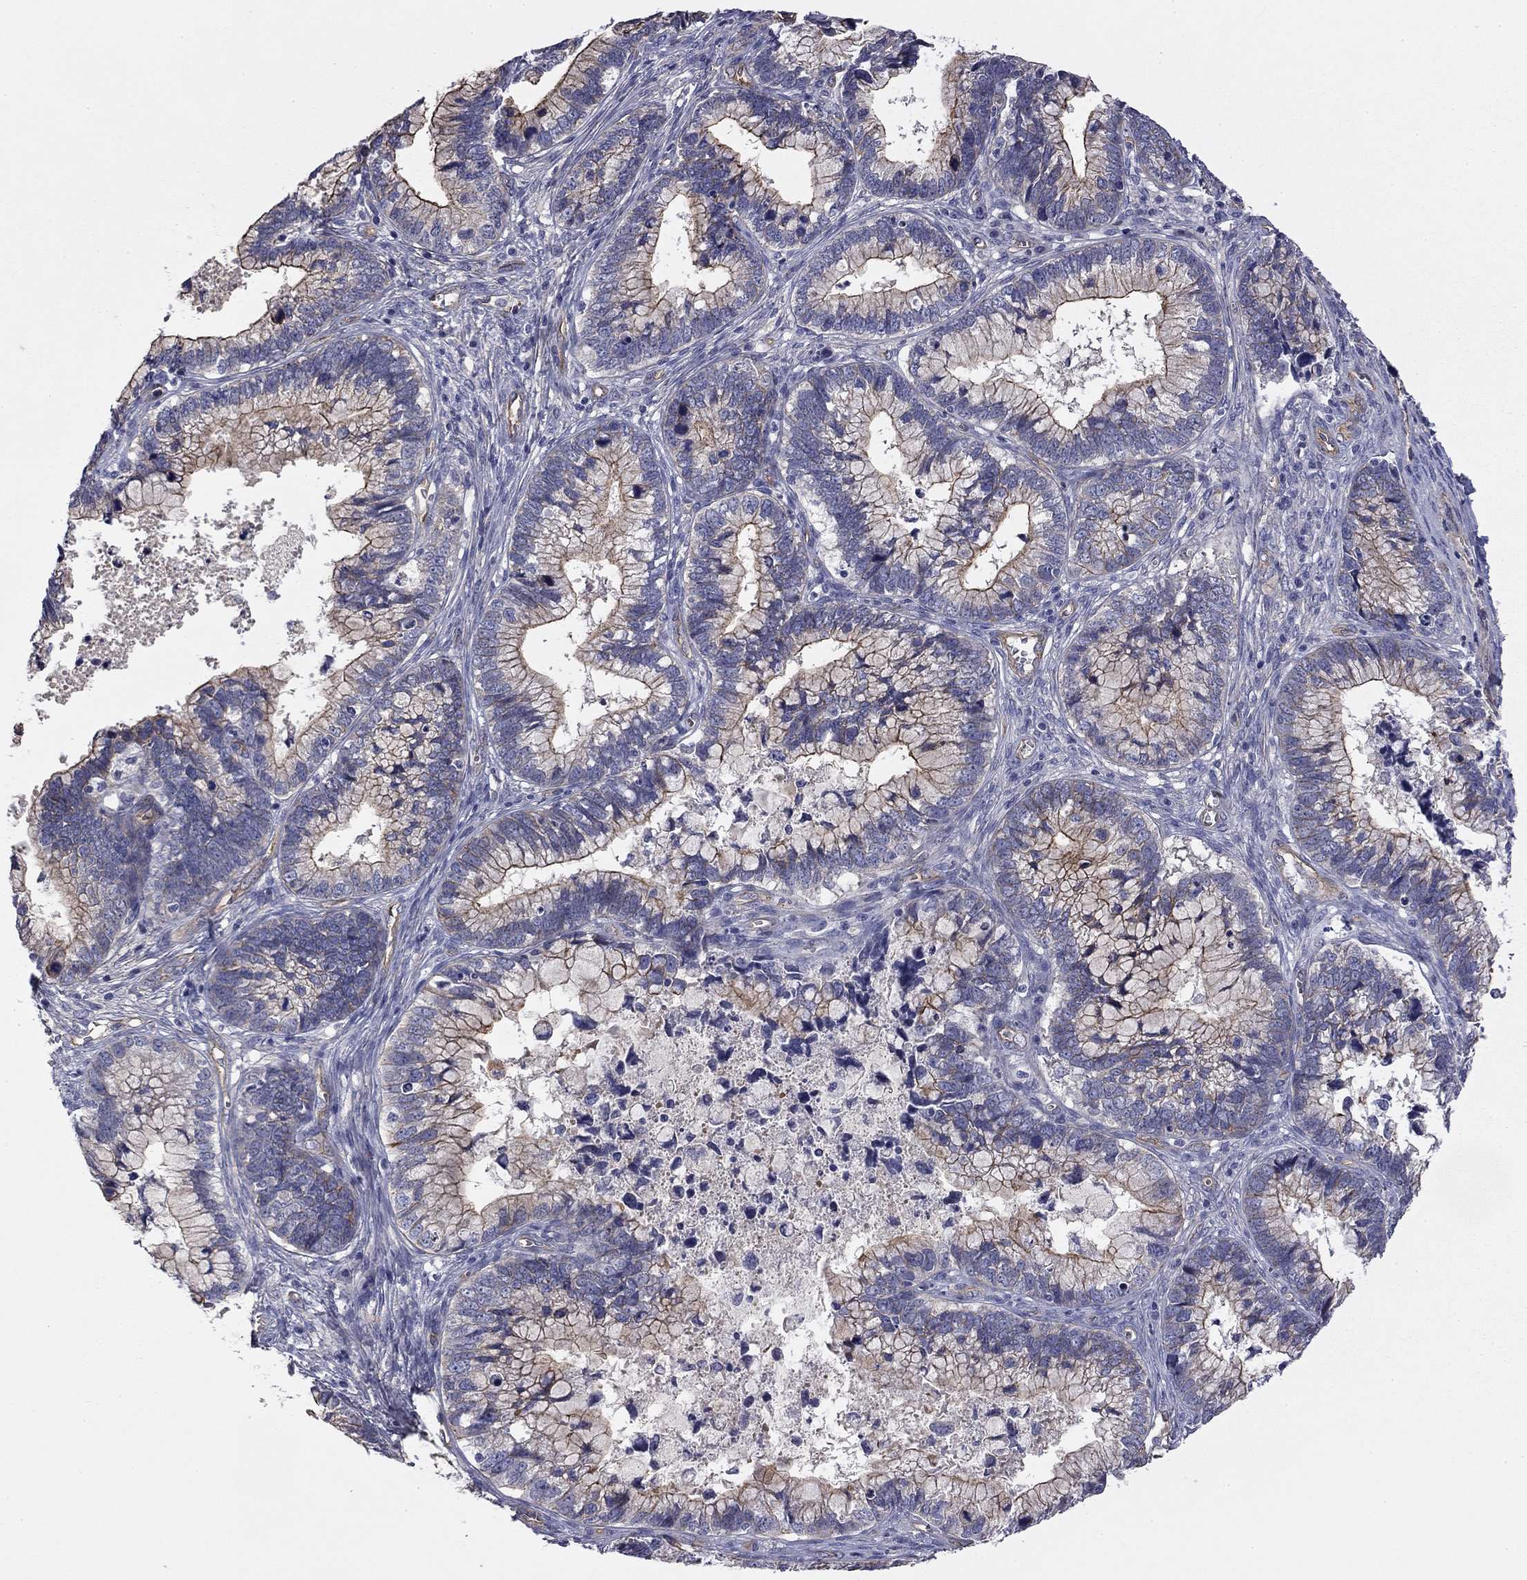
{"staining": {"intensity": "moderate", "quantity": "<25%", "location": "cytoplasmic/membranous"}, "tissue": "cervical cancer", "cell_type": "Tumor cells", "image_type": "cancer", "snomed": [{"axis": "morphology", "description": "Adenocarcinoma, NOS"}, {"axis": "topography", "description": "Cervix"}], "caption": "This is an image of immunohistochemistry (IHC) staining of cervical adenocarcinoma, which shows moderate staining in the cytoplasmic/membranous of tumor cells.", "gene": "TCHH", "patient": {"sex": "female", "age": 44}}